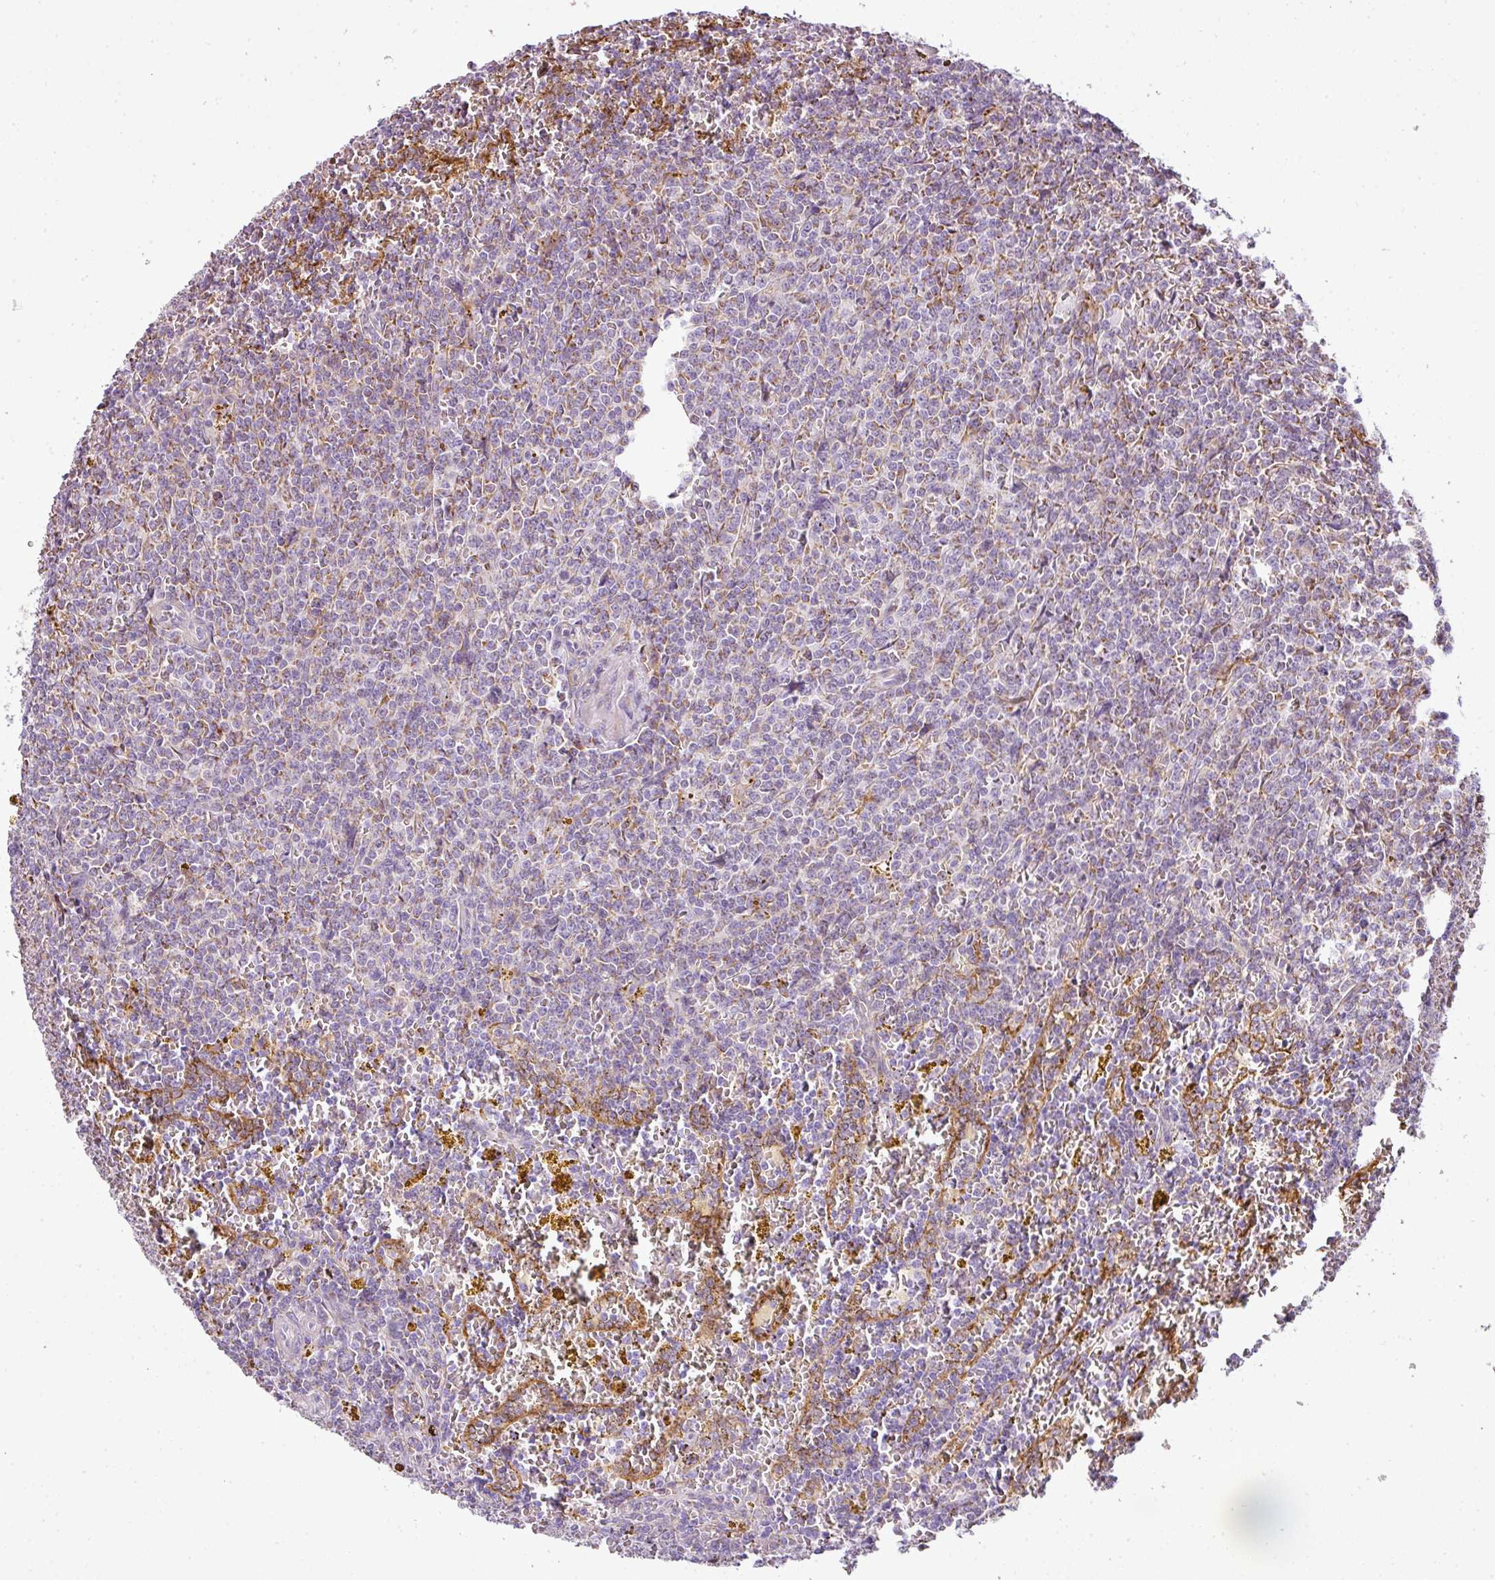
{"staining": {"intensity": "negative", "quantity": "none", "location": "none"}, "tissue": "lymphoma", "cell_type": "Tumor cells", "image_type": "cancer", "snomed": [{"axis": "morphology", "description": "Malignant lymphoma, non-Hodgkin's type, Low grade"}, {"axis": "topography", "description": "Spleen"}, {"axis": "topography", "description": "Lymph node"}], "caption": "A photomicrograph of human lymphoma is negative for staining in tumor cells.", "gene": "ANKRD18A", "patient": {"sex": "female", "age": 66}}